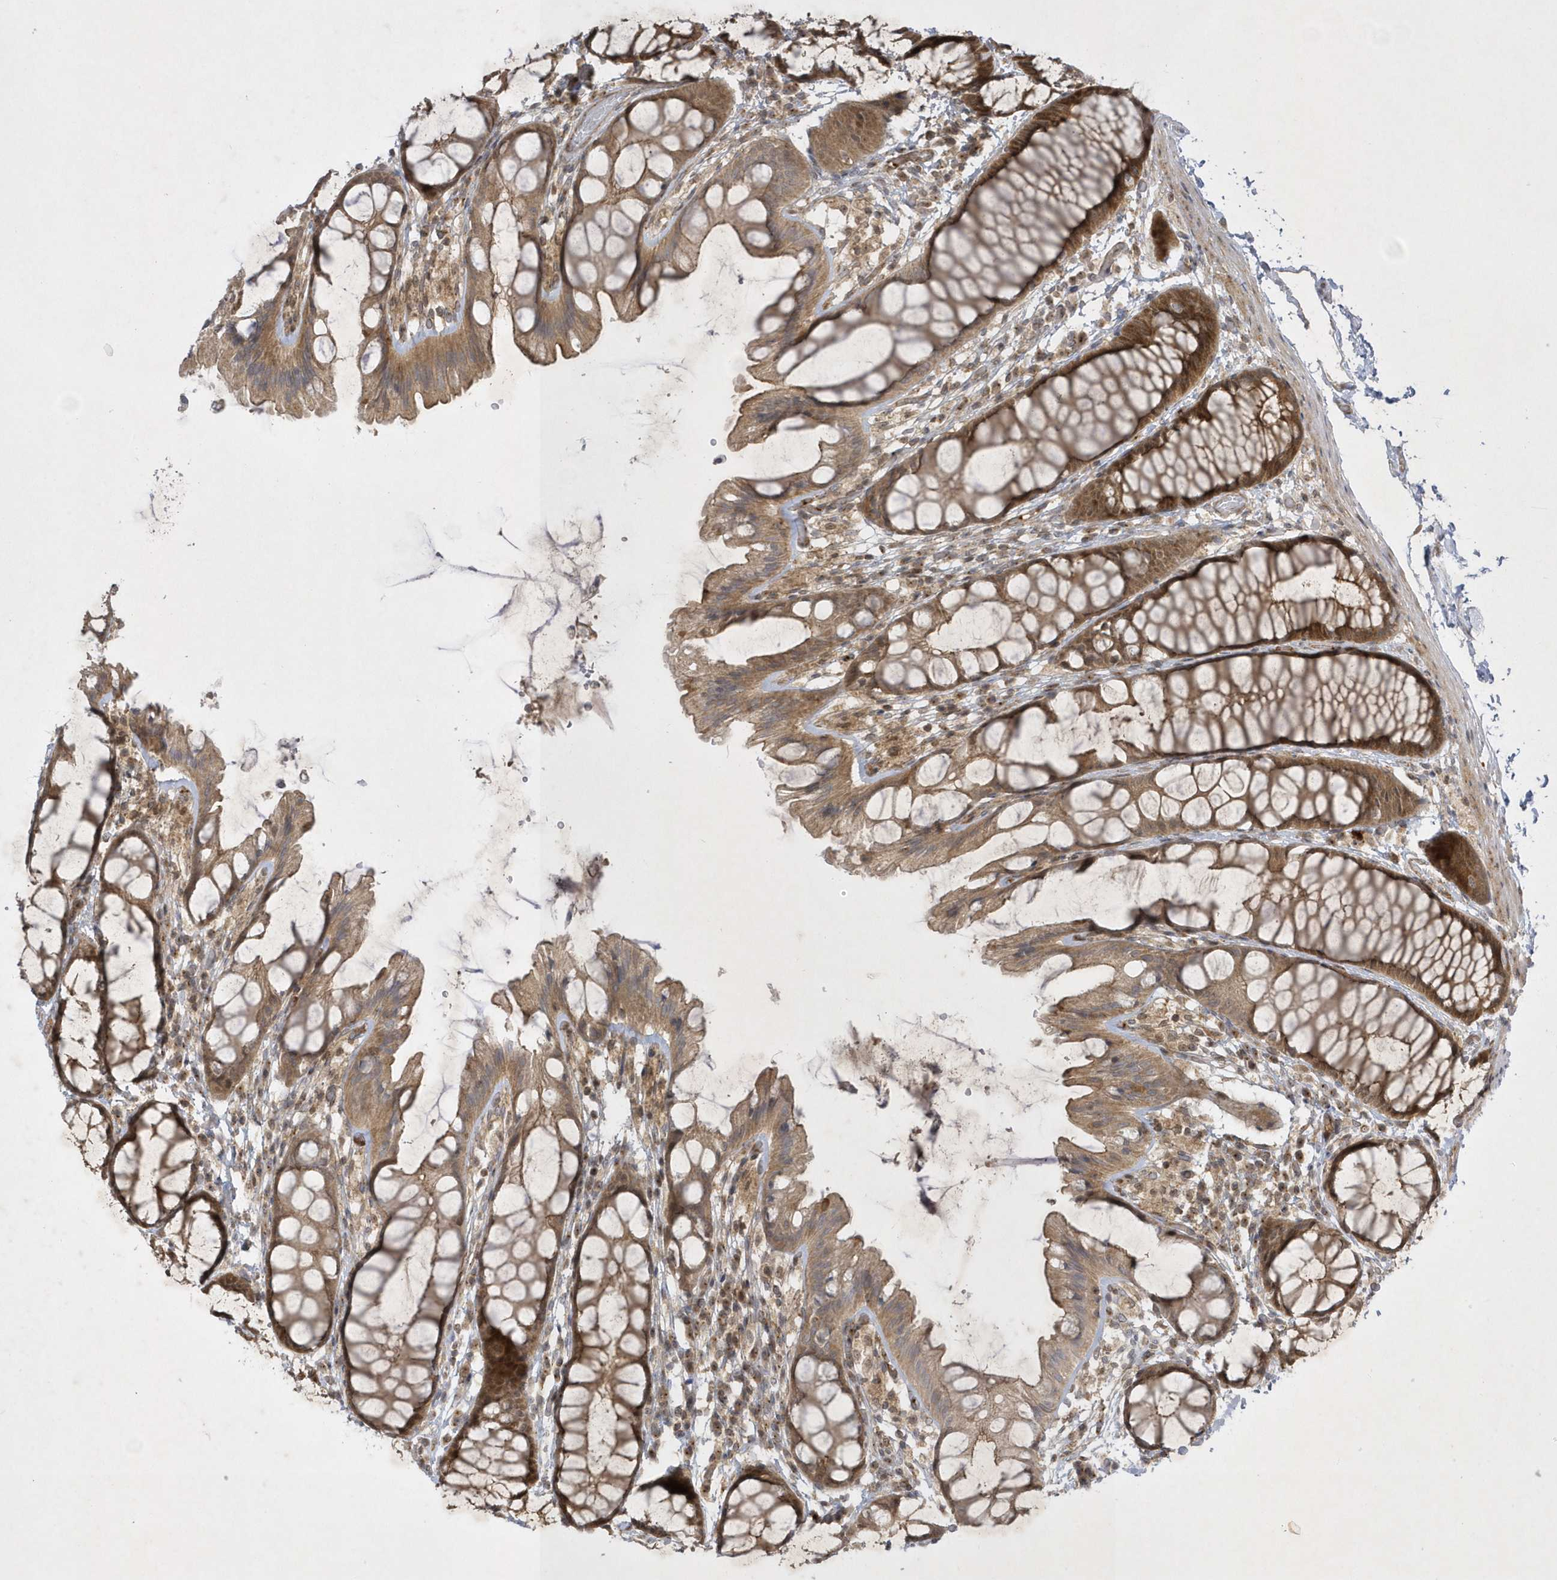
{"staining": {"intensity": "moderate", "quantity": ">75%", "location": "cytoplasmic/membranous"}, "tissue": "colon", "cell_type": "Endothelial cells", "image_type": "normal", "snomed": [{"axis": "morphology", "description": "Normal tissue, NOS"}, {"axis": "topography", "description": "Colon"}], "caption": "IHC (DAB) staining of normal human colon exhibits moderate cytoplasmic/membranous protein staining in approximately >75% of endothelial cells. Using DAB (brown) and hematoxylin (blue) stains, captured at high magnification using brightfield microscopy.", "gene": "NAF1", "patient": {"sex": "male", "age": 47}}